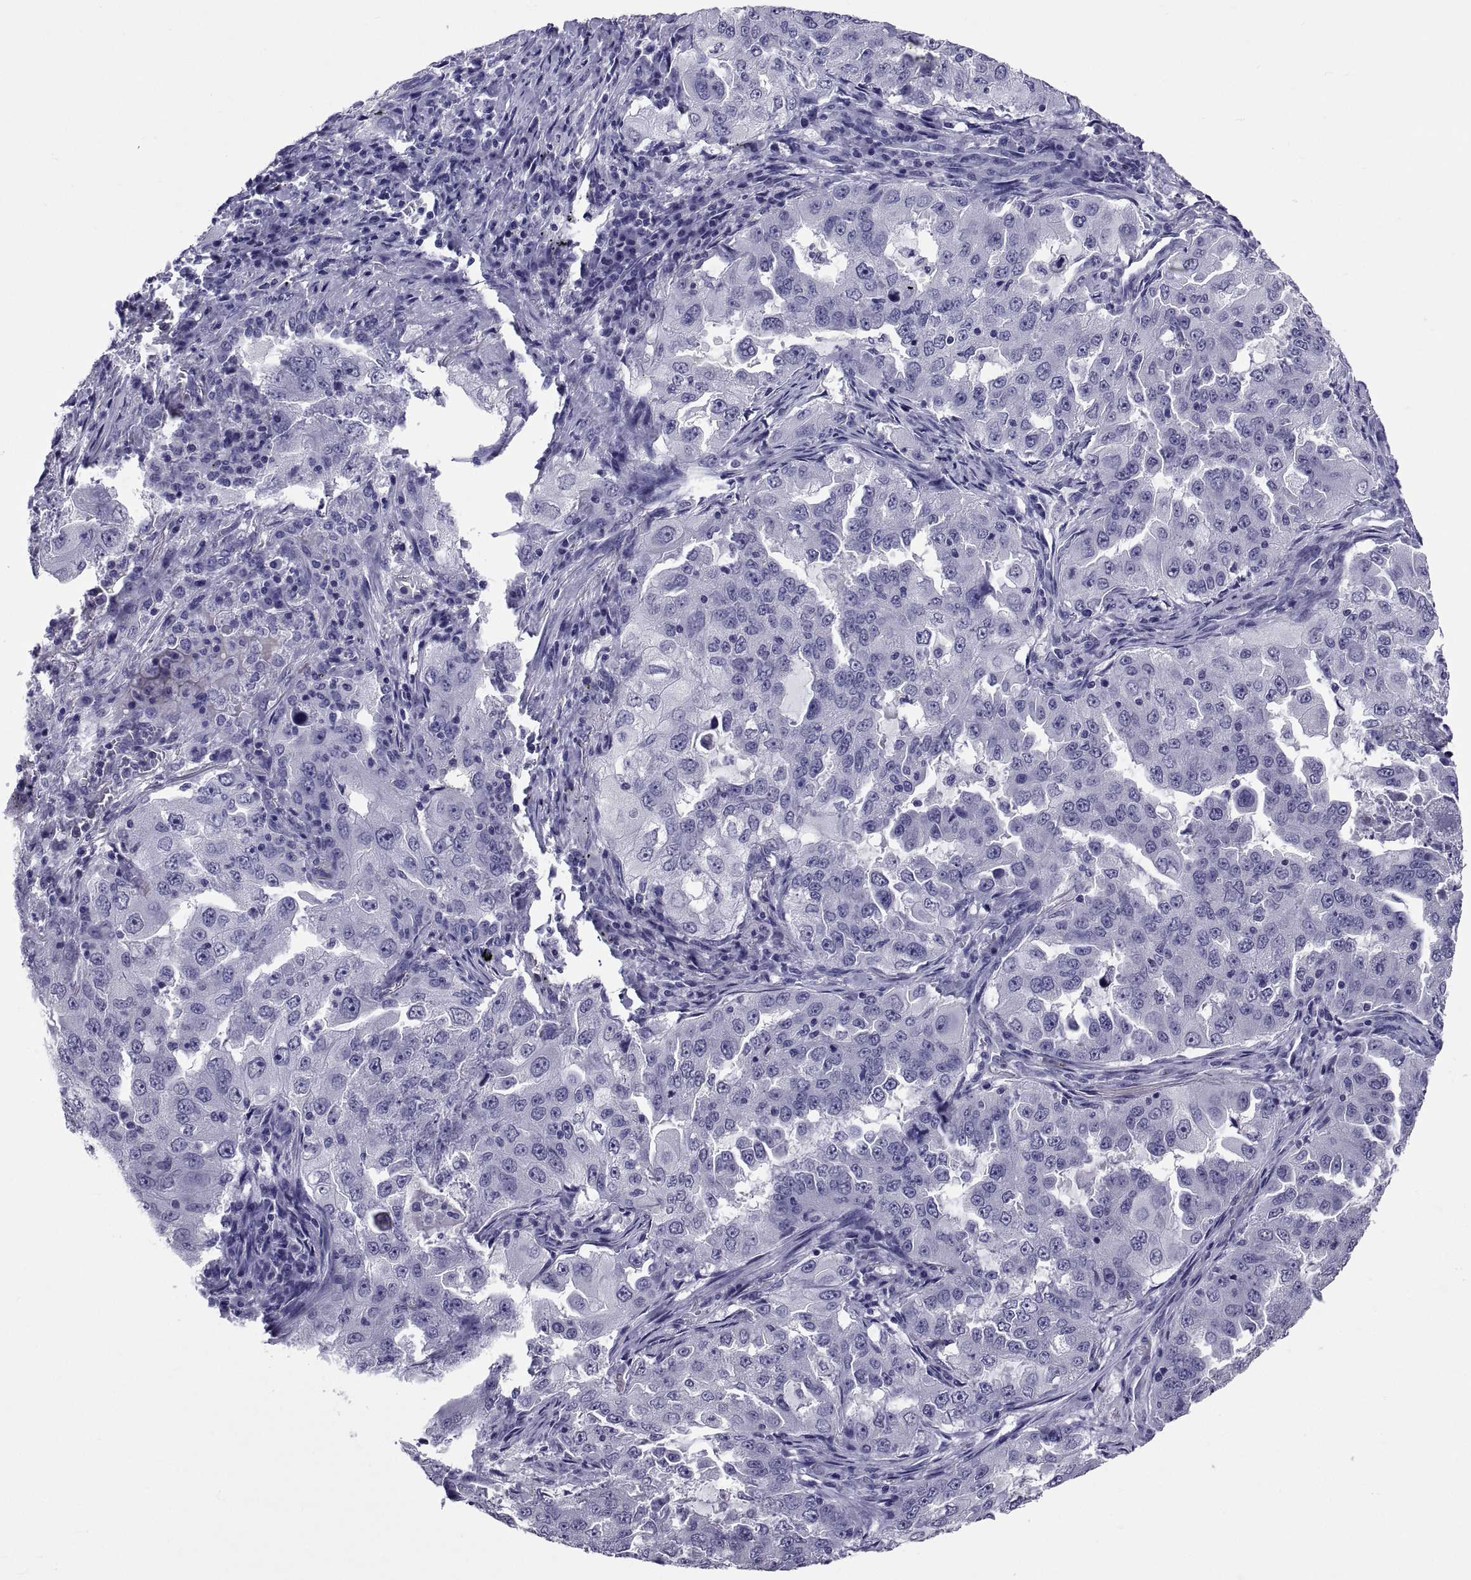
{"staining": {"intensity": "negative", "quantity": "none", "location": "none"}, "tissue": "lung cancer", "cell_type": "Tumor cells", "image_type": "cancer", "snomed": [{"axis": "morphology", "description": "Adenocarcinoma, NOS"}, {"axis": "topography", "description": "Lung"}], "caption": "DAB (3,3'-diaminobenzidine) immunohistochemical staining of human lung adenocarcinoma demonstrates no significant positivity in tumor cells.", "gene": "TGFBR3L", "patient": {"sex": "female", "age": 61}}